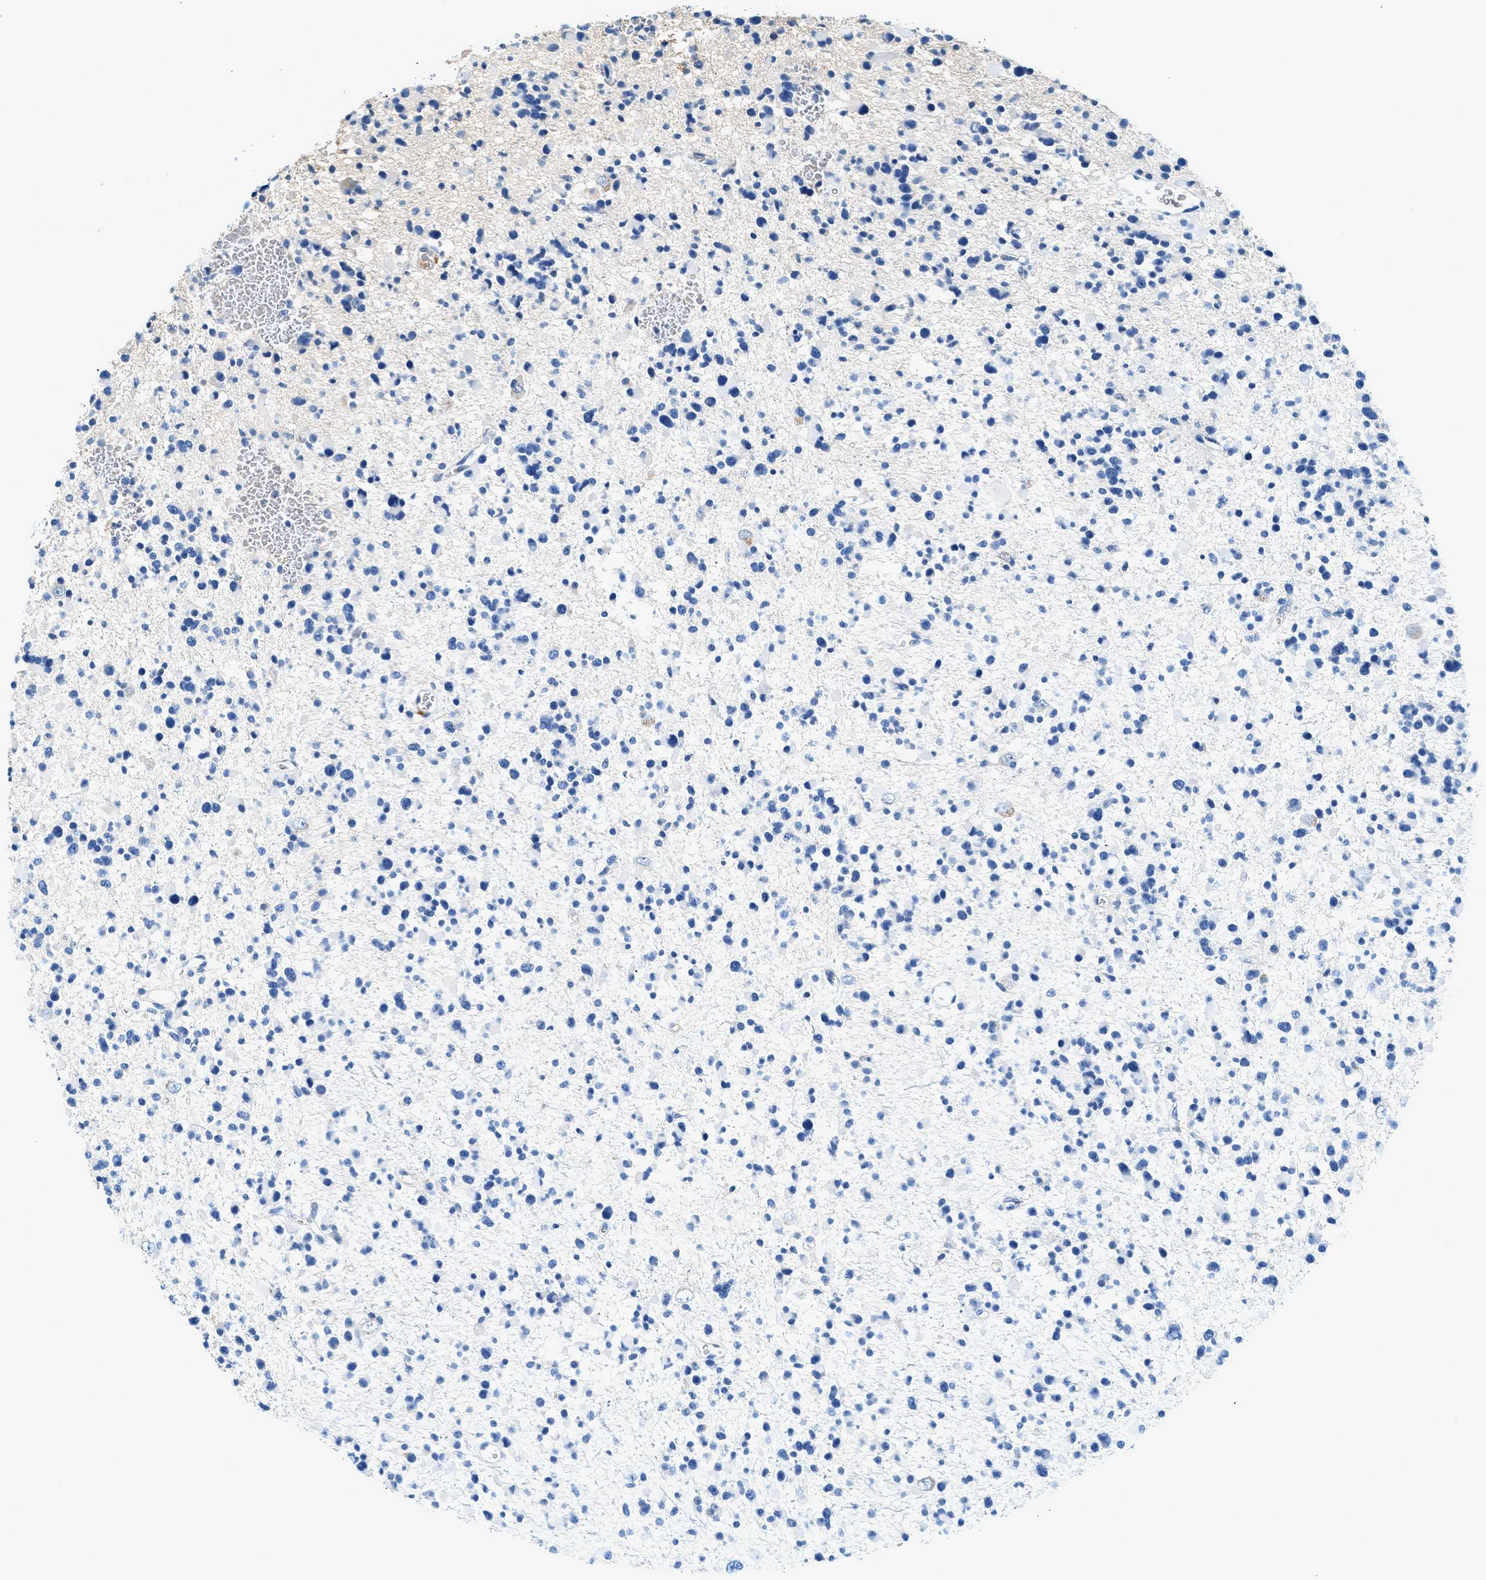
{"staining": {"intensity": "negative", "quantity": "none", "location": "none"}, "tissue": "glioma", "cell_type": "Tumor cells", "image_type": "cancer", "snomed": [{"axis": "morphology", "description": "Glioma, malignant, Low grade"}, {"axis": "topography", "description": "Brain"}], "caption": "This is an immunohistochemistry histopathology image of human glioma. There is no expression in tumor cells.", "gene": "RWDD2B", "patient": {"sex": "female", "age": 22}}